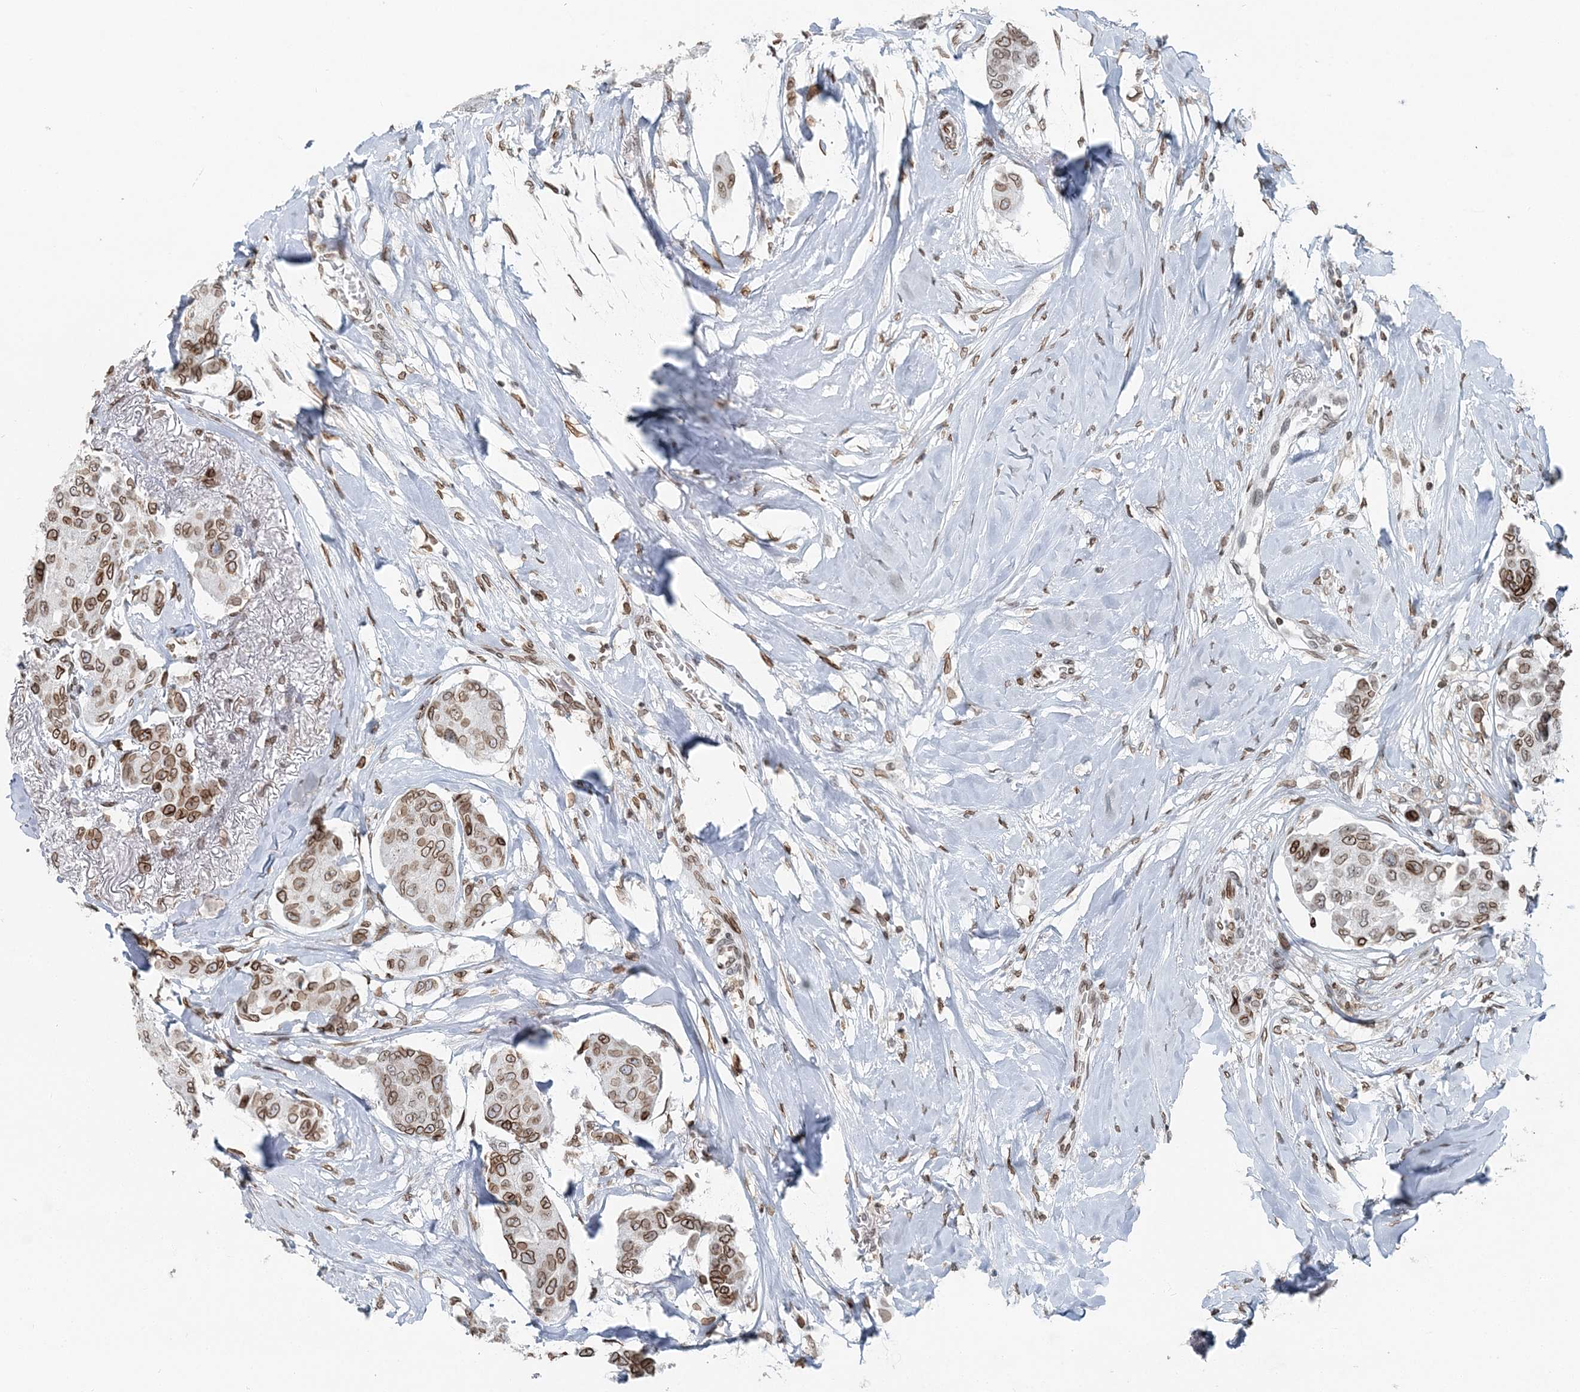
{"staining": {"intensity": "moderate", "quantity": ">75%", "location": "cytoplasmic/membranous,nuclear"}, "tissue": "breast cancer", "cell_type": "Tumor cells", "image_type": "cancer", "snomed": [{"axis": "morphology", "description": "Duct carcinoma"}, {"axis": "topography", "description": "Breast"}], "caption": "This is an image of immunohistochemistry staining of intraductal carcinoma (breast), which shows moderate expression in the cytoplasmic/membranous and nuclear of tumor cells.", "gene": "GJD4", "patient": {"sex": "female", "age": 80}}